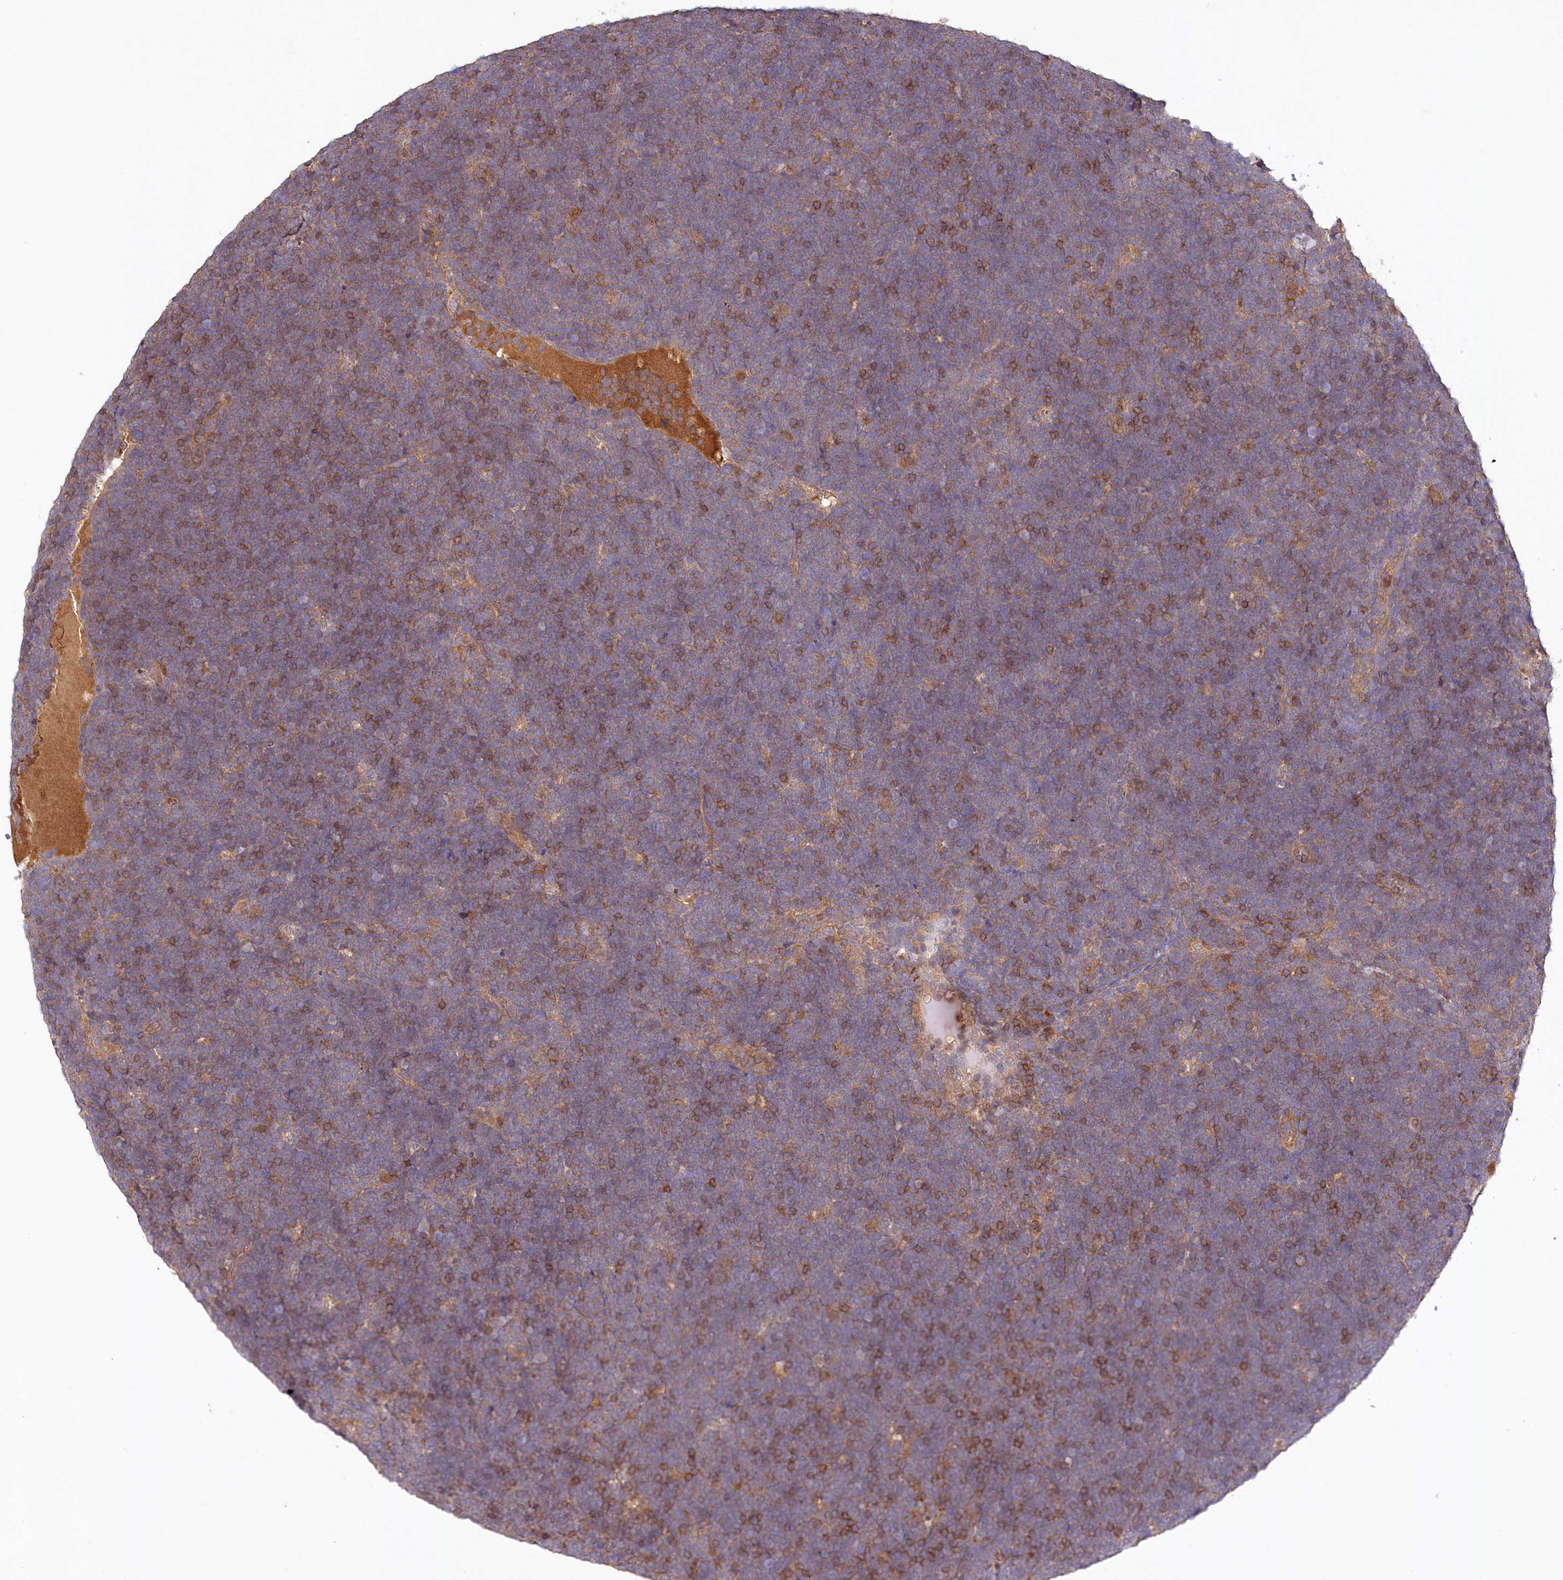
{"staining": {"intensity": "moderate", "quantity": ">75%", "location": "cytoplasmic/membranous"}, "tissue": "lymphoma", "cell_type": "Tumor cells", "image_type": "cancer", "snomed": [{"axis": "morphology", "description": "Malignant lymphoma, non-Hodgkin's type, High grade"}, {"axis": "topography", "description": "Lymph node"}], "caption": "Protein positivity by immunohistochemistry reveals moderate cytoplasmic/membranous positivity in about >75% of tumor cells in high-grade malignant lymphoma, non-Hodgkin's type. The staining is performed using DAB (3,3'-diaminobenzidine) brown chromogen to label protein expression. The nuclei are counter-stained blue using hematoxylin.", "gene": "LSS", "patient": {"sex": "male", "age": 13}}